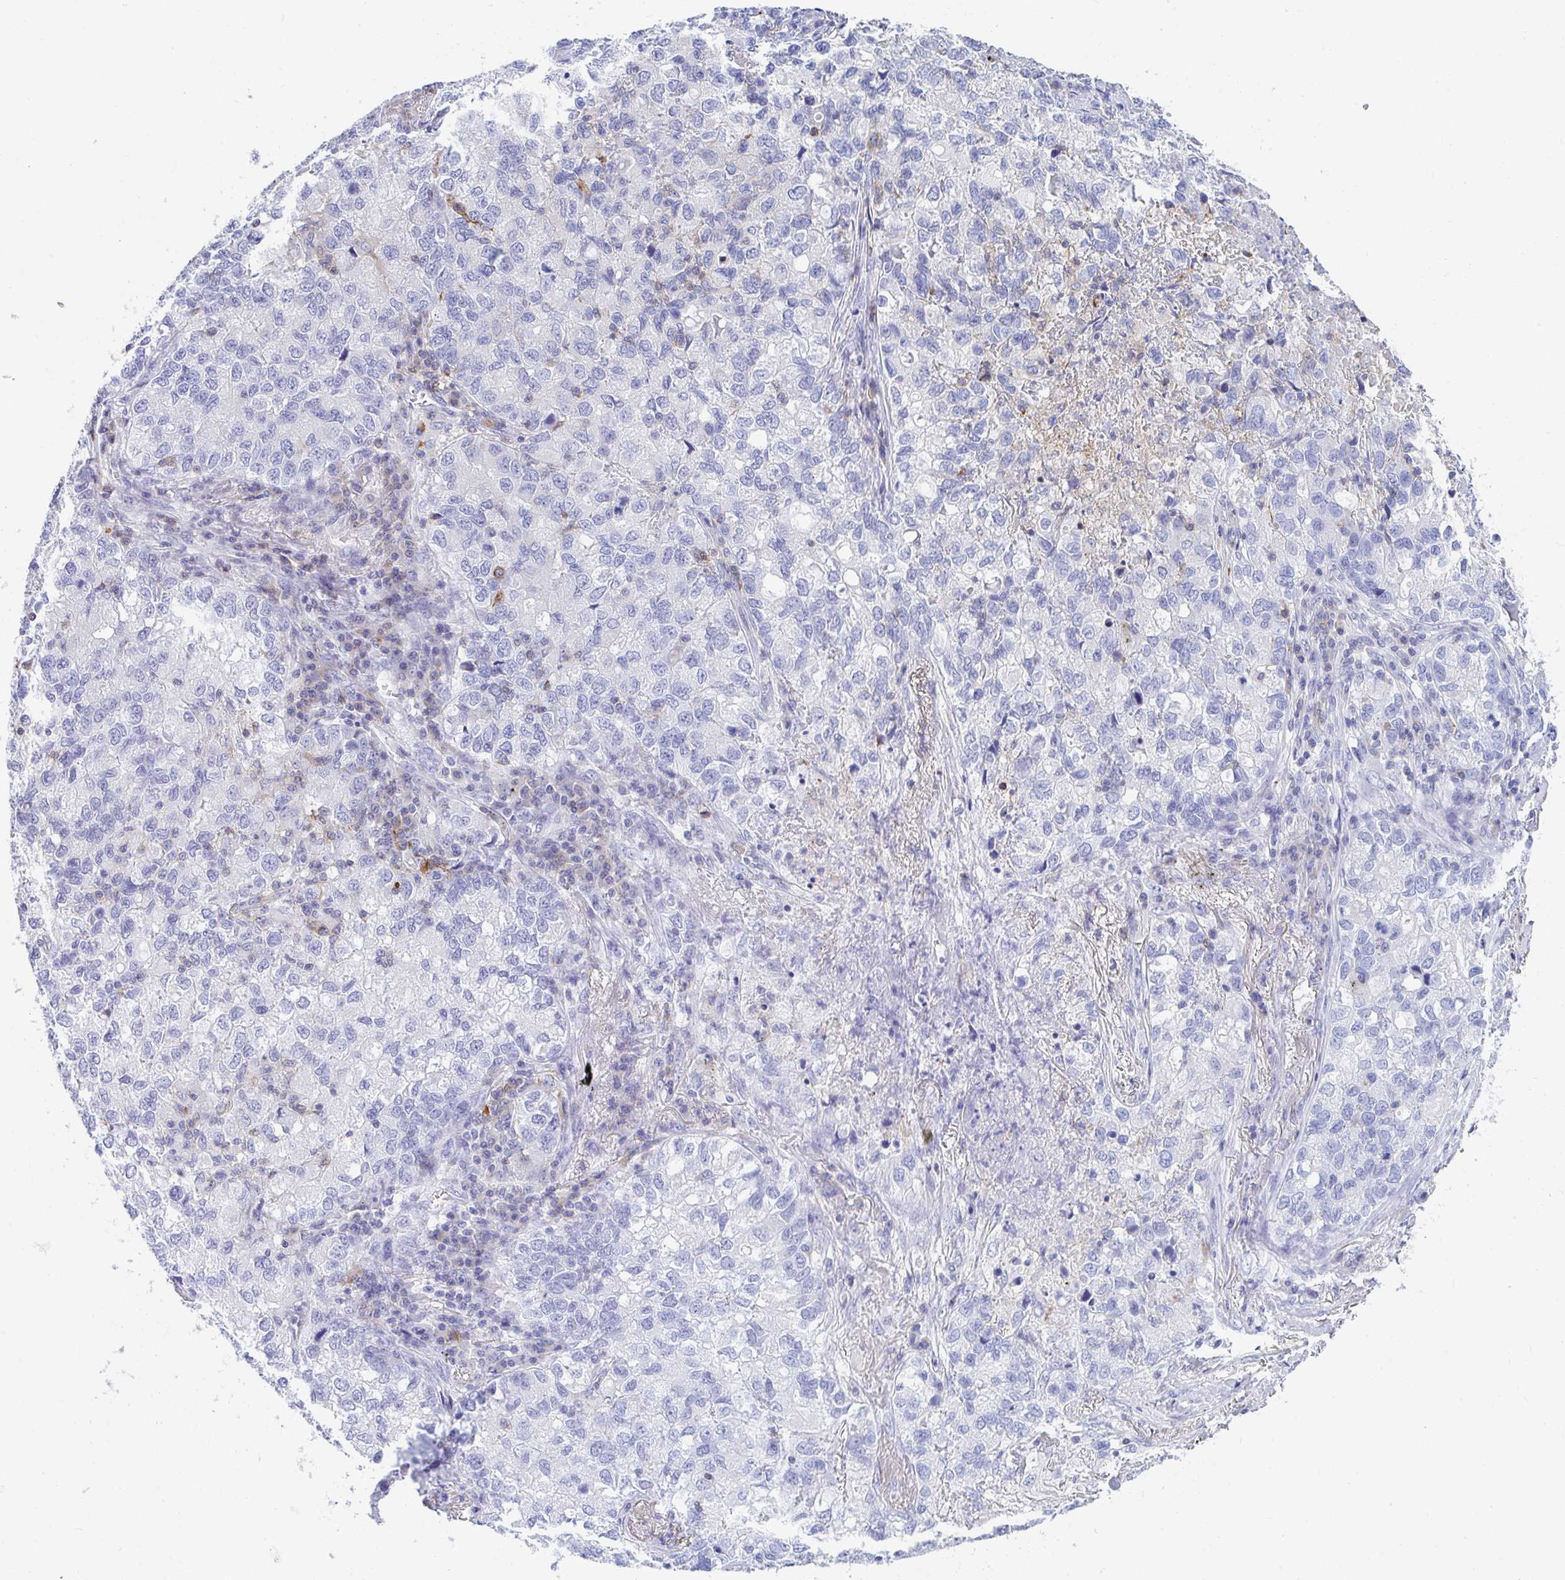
{"staining": {"intensity": "negative", "quantity": "none", "location": "none"}, "tissue": "lung cancer", "cell_type": "Tumor cells", "image_type": "cancer", "snomed": [{"axis": "morphology", "description": "Normal morphology"}, {"axis": "morphology", "description": "Adenocarcinoma, NOS"}, {"axis": "topography", "description": "Lymph node"}, {"axis": "topography", "description": "Lung"}], "caption": "This is an immunohistochemistry (IHC) histopathology image of adenocarcinoma (lung). There is no staining in tumor cells.", "gene": "FRMD3", "patient": {"sex": "female", "age": 51}}